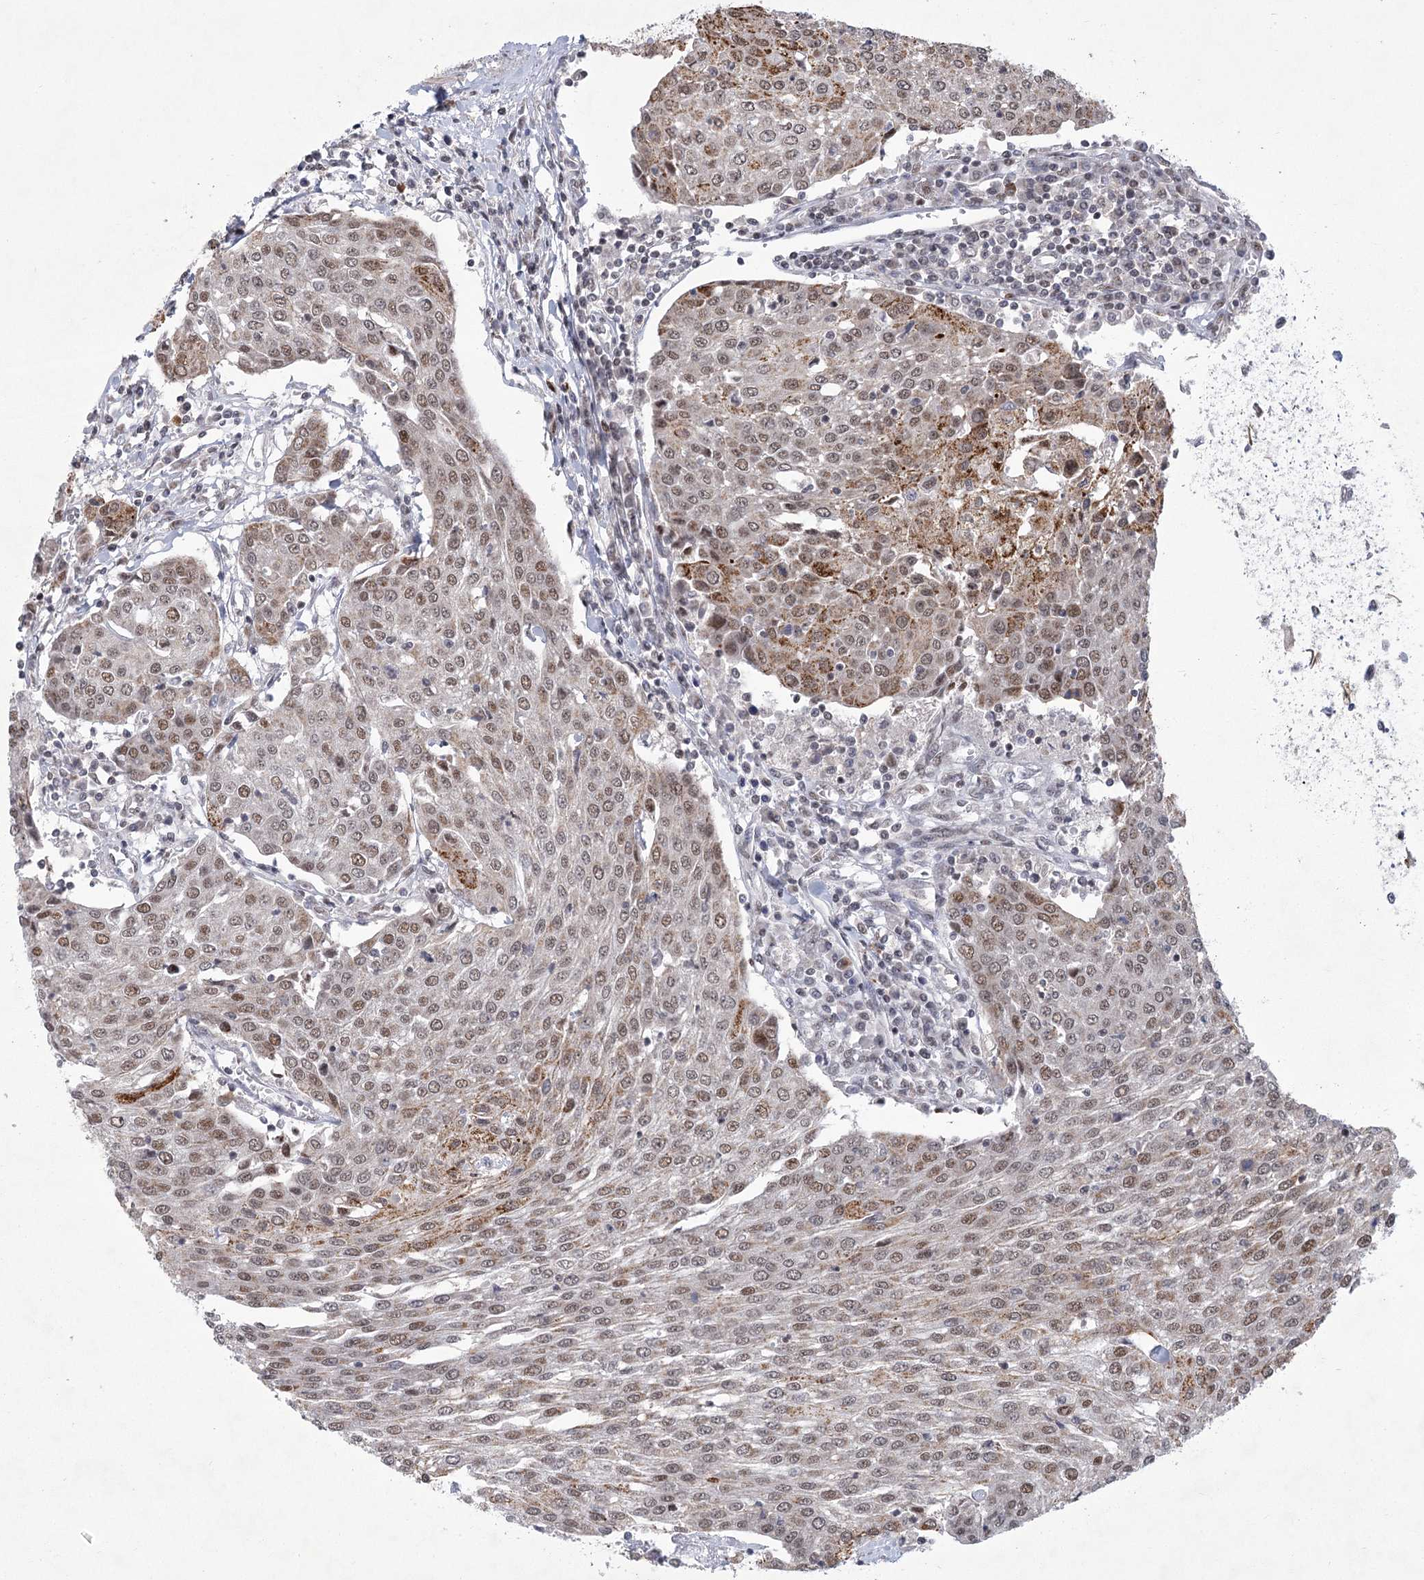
{"staining": {"intensity": "moderate", "quantity": ">75%", "location": "cytoplasmic/membranous,nuclear"}, "tissue": "urothelial cancer", "cell_type": "Tumor cells", "image_type": "cancer", "snomed": [{"axis": "morphology", "description": "Urothelial carcinoma, High grade"}, {"axis": "topography", "description": "Urinary bladder"}], "caption": "About >75% of tumor cells in urothelial cancer show moderate cytoplasmic/membranous and nuclear protein positivity as visualized by brown immunohistochemical staining.", "gene": "CIB4", "patient": {"sex": "female", "age": 85}}